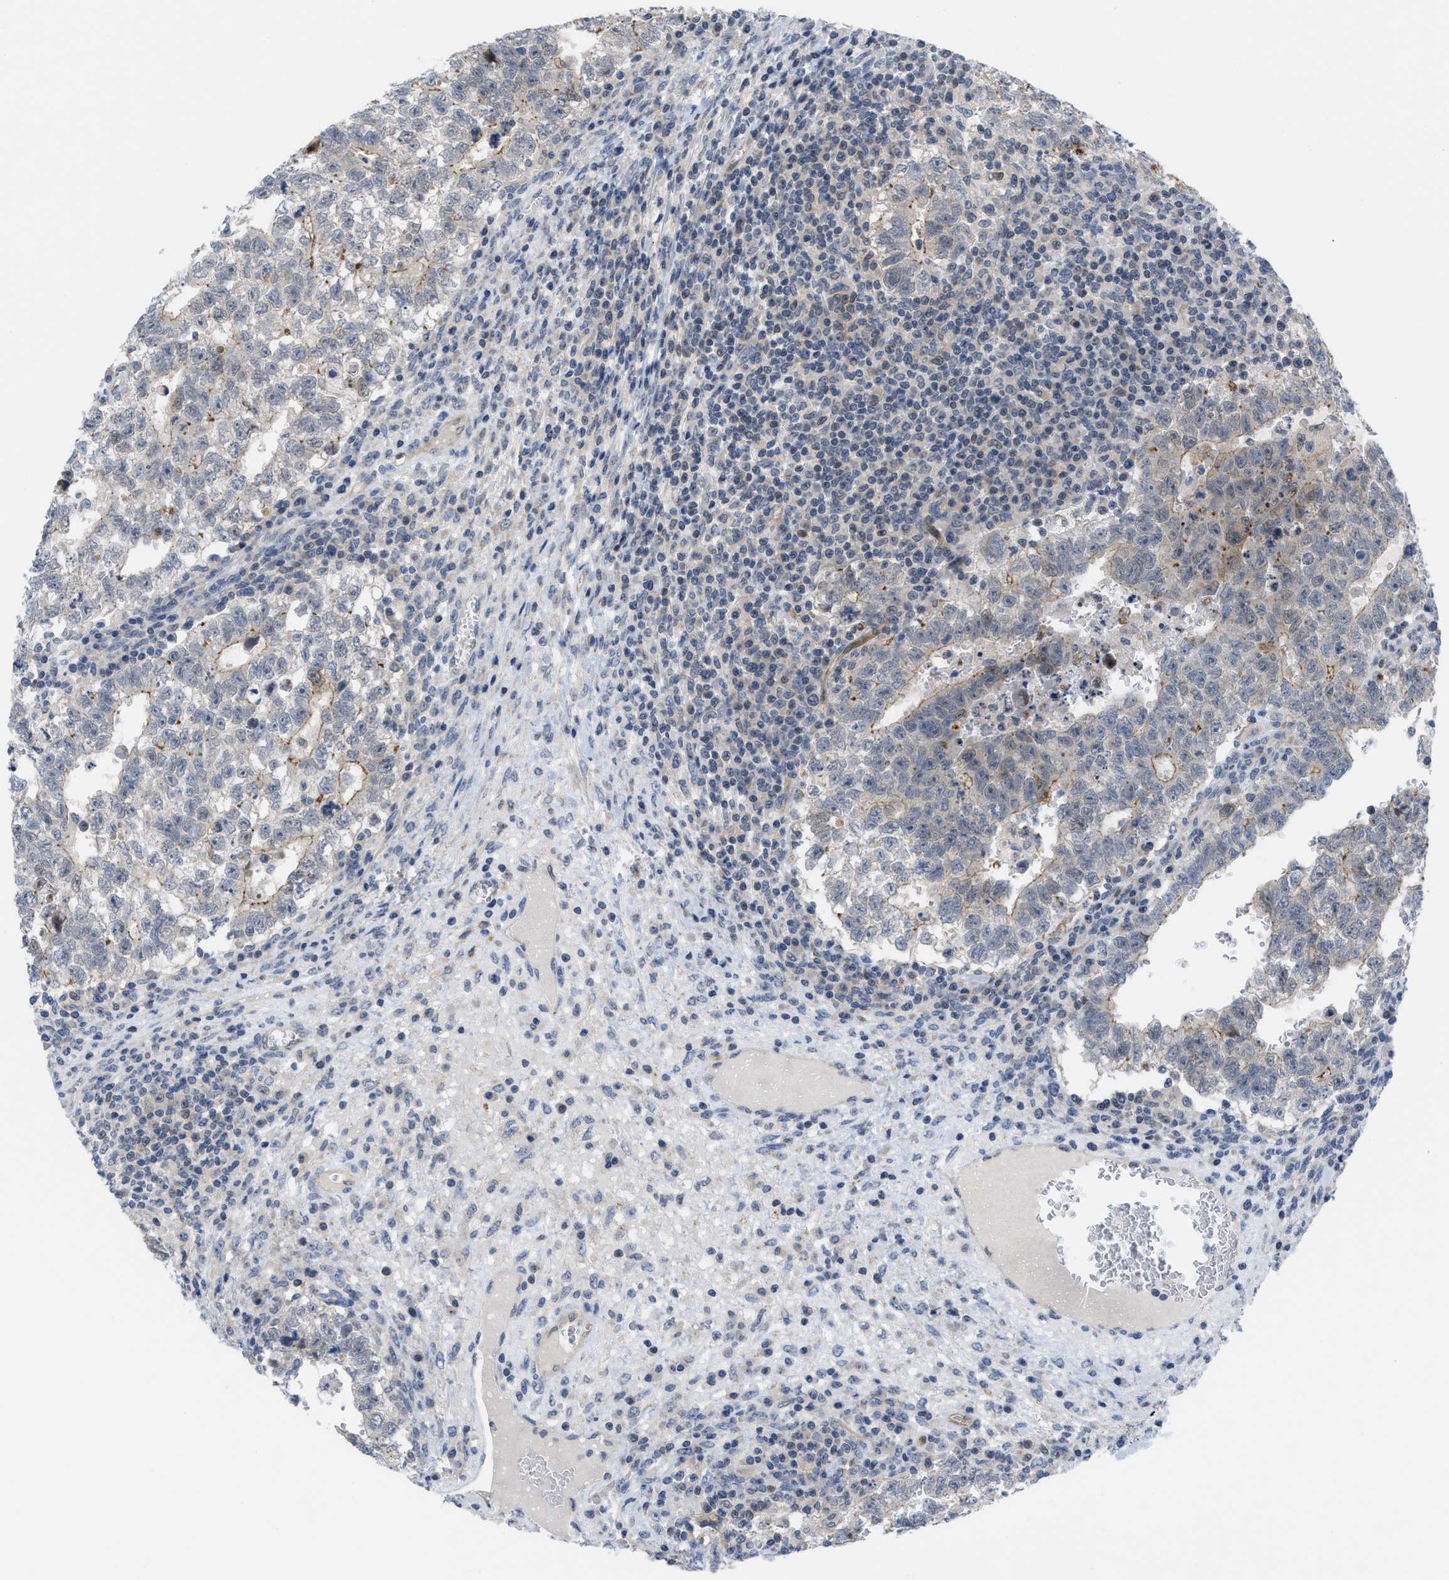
{"staining": {"intensity": "weak", "quantity": "<25%", "location": "cytoplasmic/membranous"}, "tissue": "testis cancer", "cell_type": "Tumor cells", "image_type": "cancer", "snomed": [{"axis": "morphology", "description": "Seminoma, NOS"}, {"axis": "morphology", "description": "Carcinoma, Embryonal, NOS"}, {"axis": "topography", "description": "Testis"}], "caption": "Tumor cells show no significant protein expression in embryonal carcinoma (testis).", "gene": "LDAF1", "patient": {"sex": "male", "age": 38}}